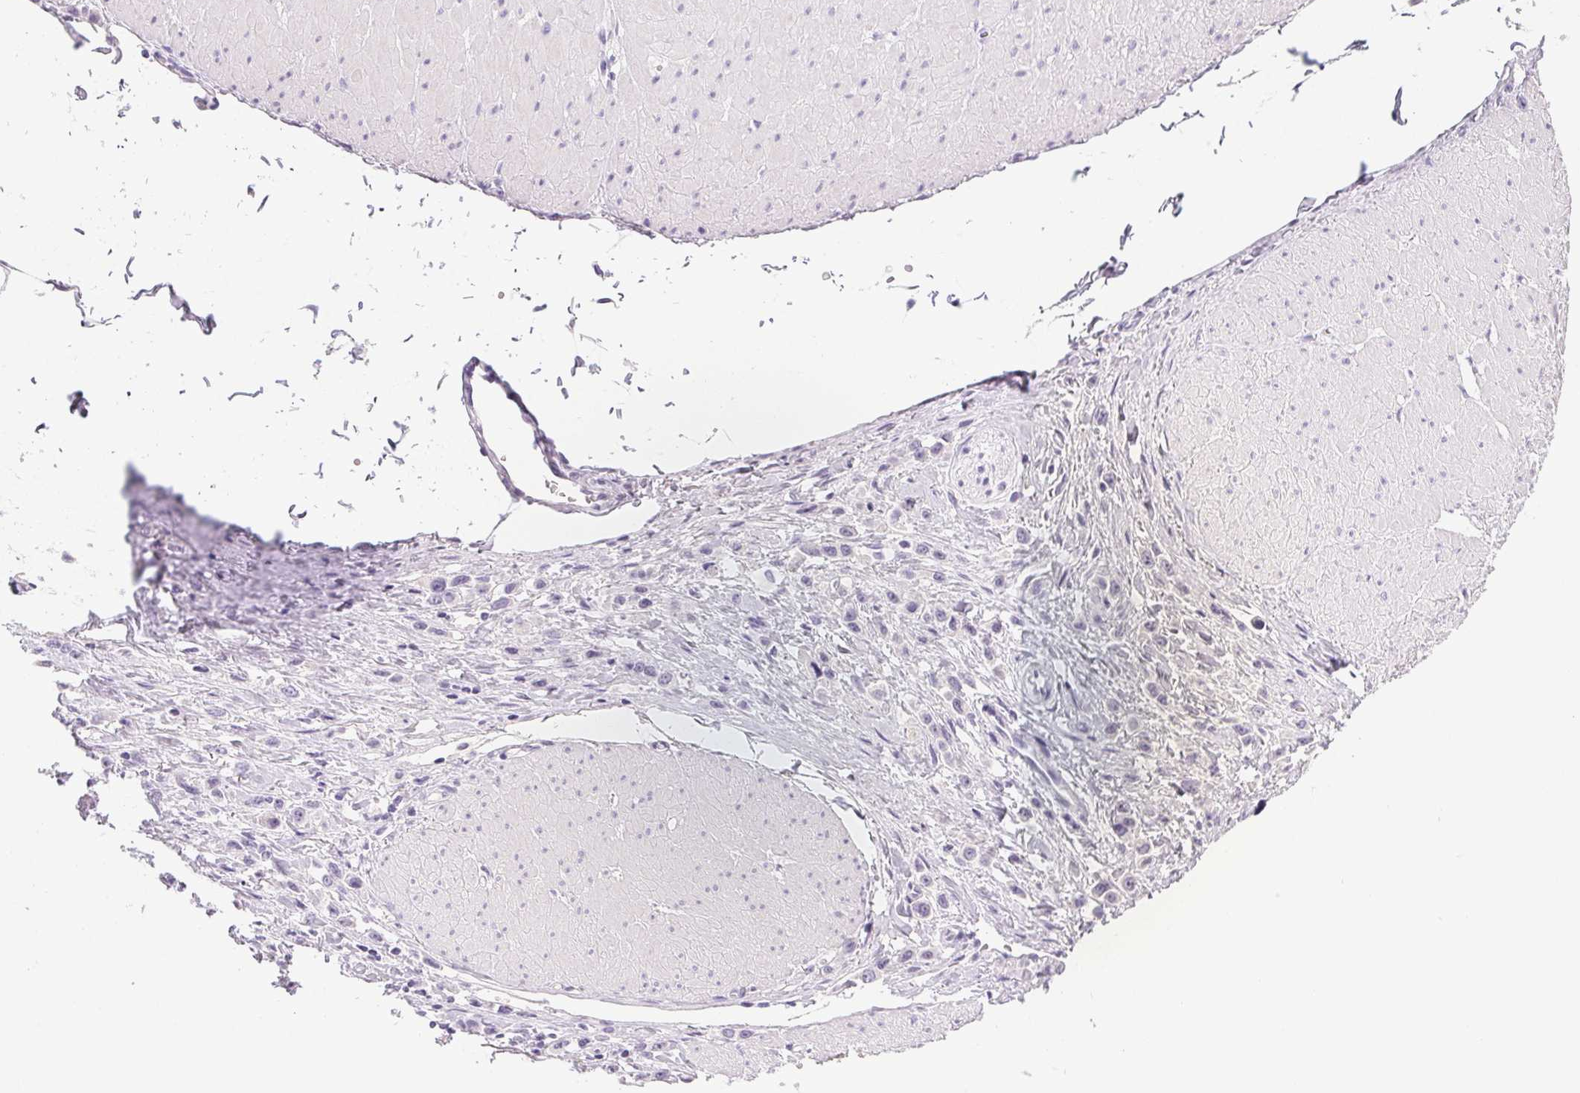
{"staining": {"intensity": "negative", "quantity": "none", "location": "none"}, "tissue": "stomach cancer", "cell_type": "Tumor cells", "image_type": "cancer", "snomed": [{"axis": "morphology", "description": "Adenocarcinoma, NOS"}, {"axis": "topography", "description": "Stomach"}], "caption": "Immunohistochemistry image of neoplastic tissue: stomach cancer stained with DAB displays no significant protein positivity in tumor cells.", "gene": "PPY", "patient": {"sex": "male", "age": 47}}